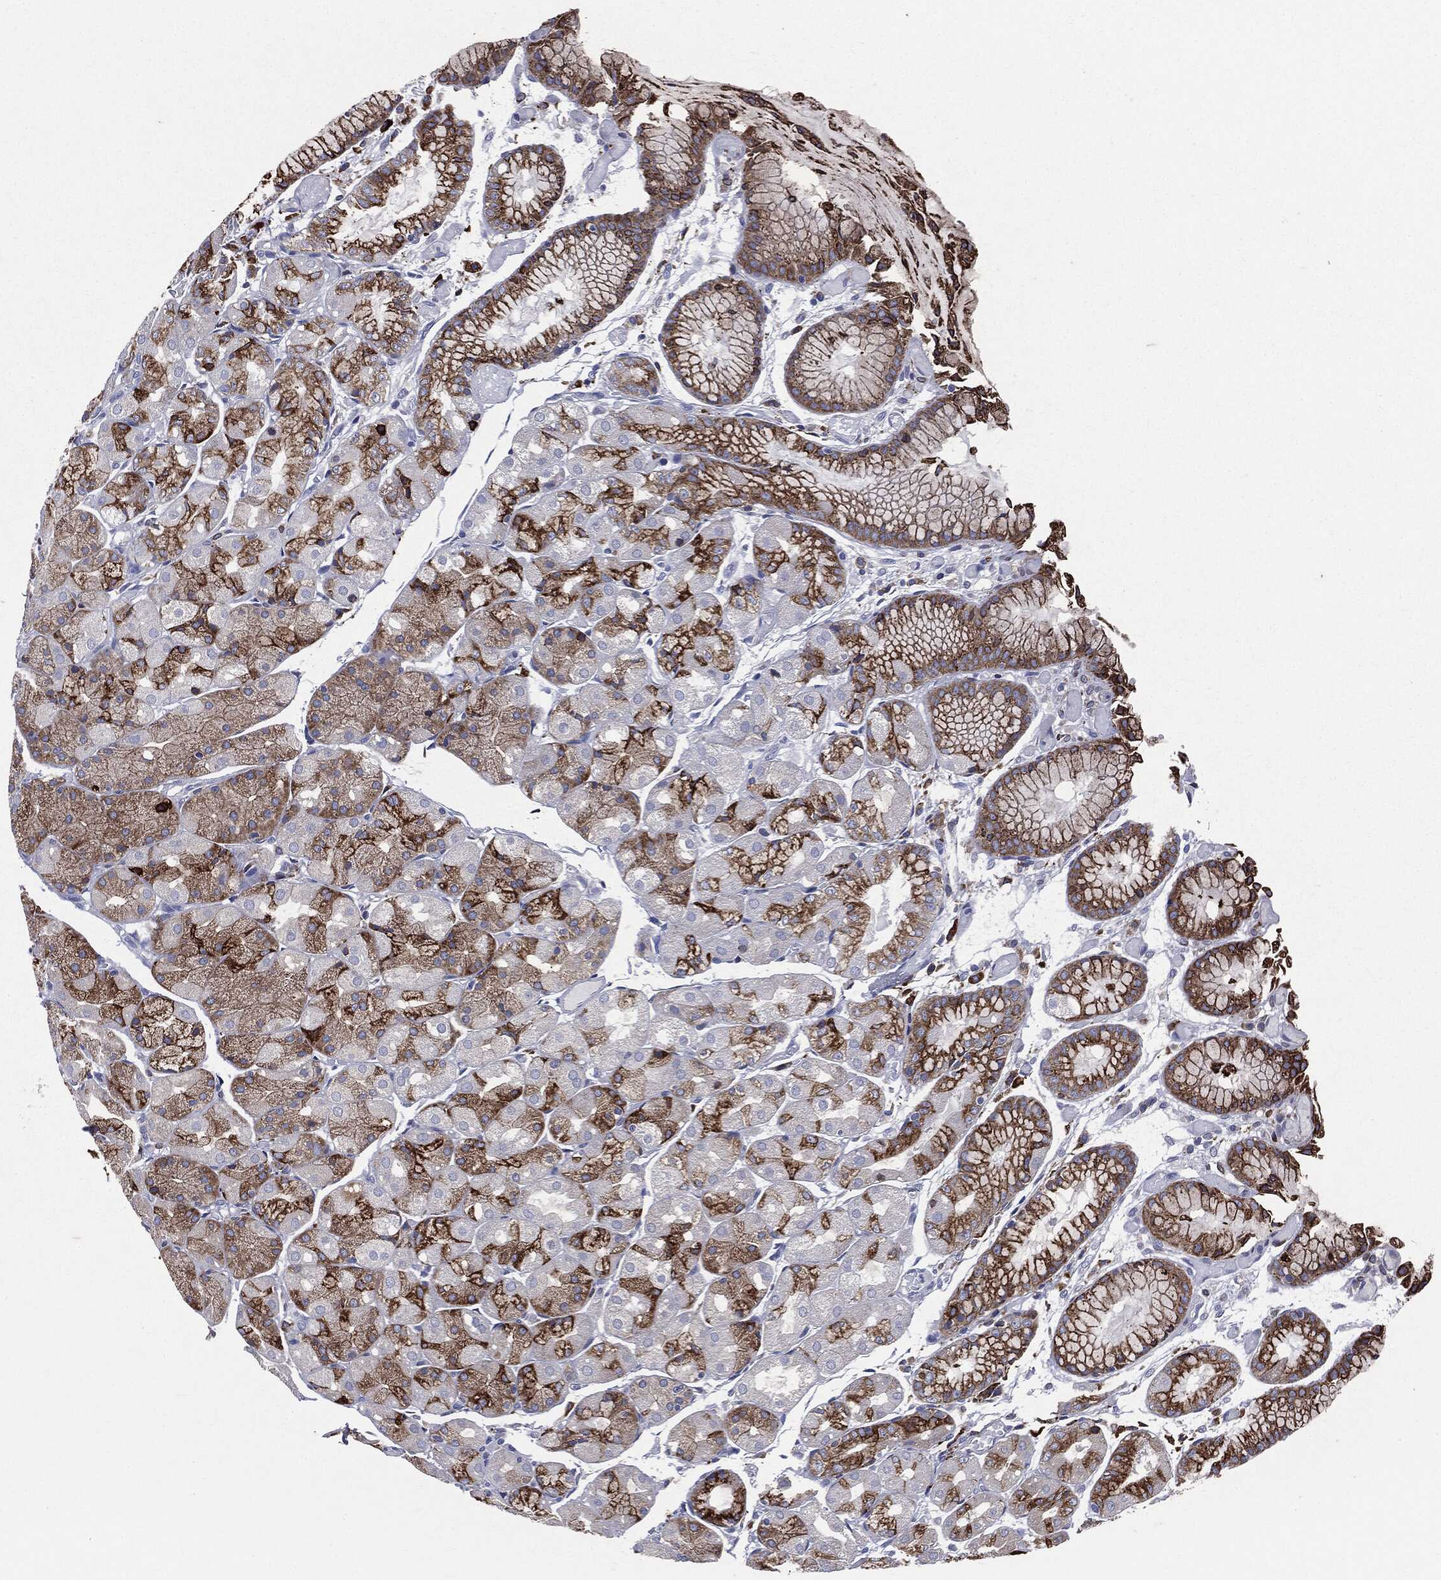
{"staining": {"intensity": "strong", "quantity": "25%-75%", "location": "cytoplasmic/membranous,nuclear"}, "tissue": "stomach", "cell_type": "Glandular cells", "image_type": "normal", "snomed": [{"axis": "morphology", "description": "Normal tissue, NOS"}, {"axis": "topography", "description": "Stomach, upper"}], "caption": "Normal stomach was stained to show a protein in brown. There is high levels of strong cytoplasmic/membranous,nuclear expression in approximately 25%-75% of glandular cells.", "gene": "PTGS2", "patient": {"sex": "male", "age": 72}}